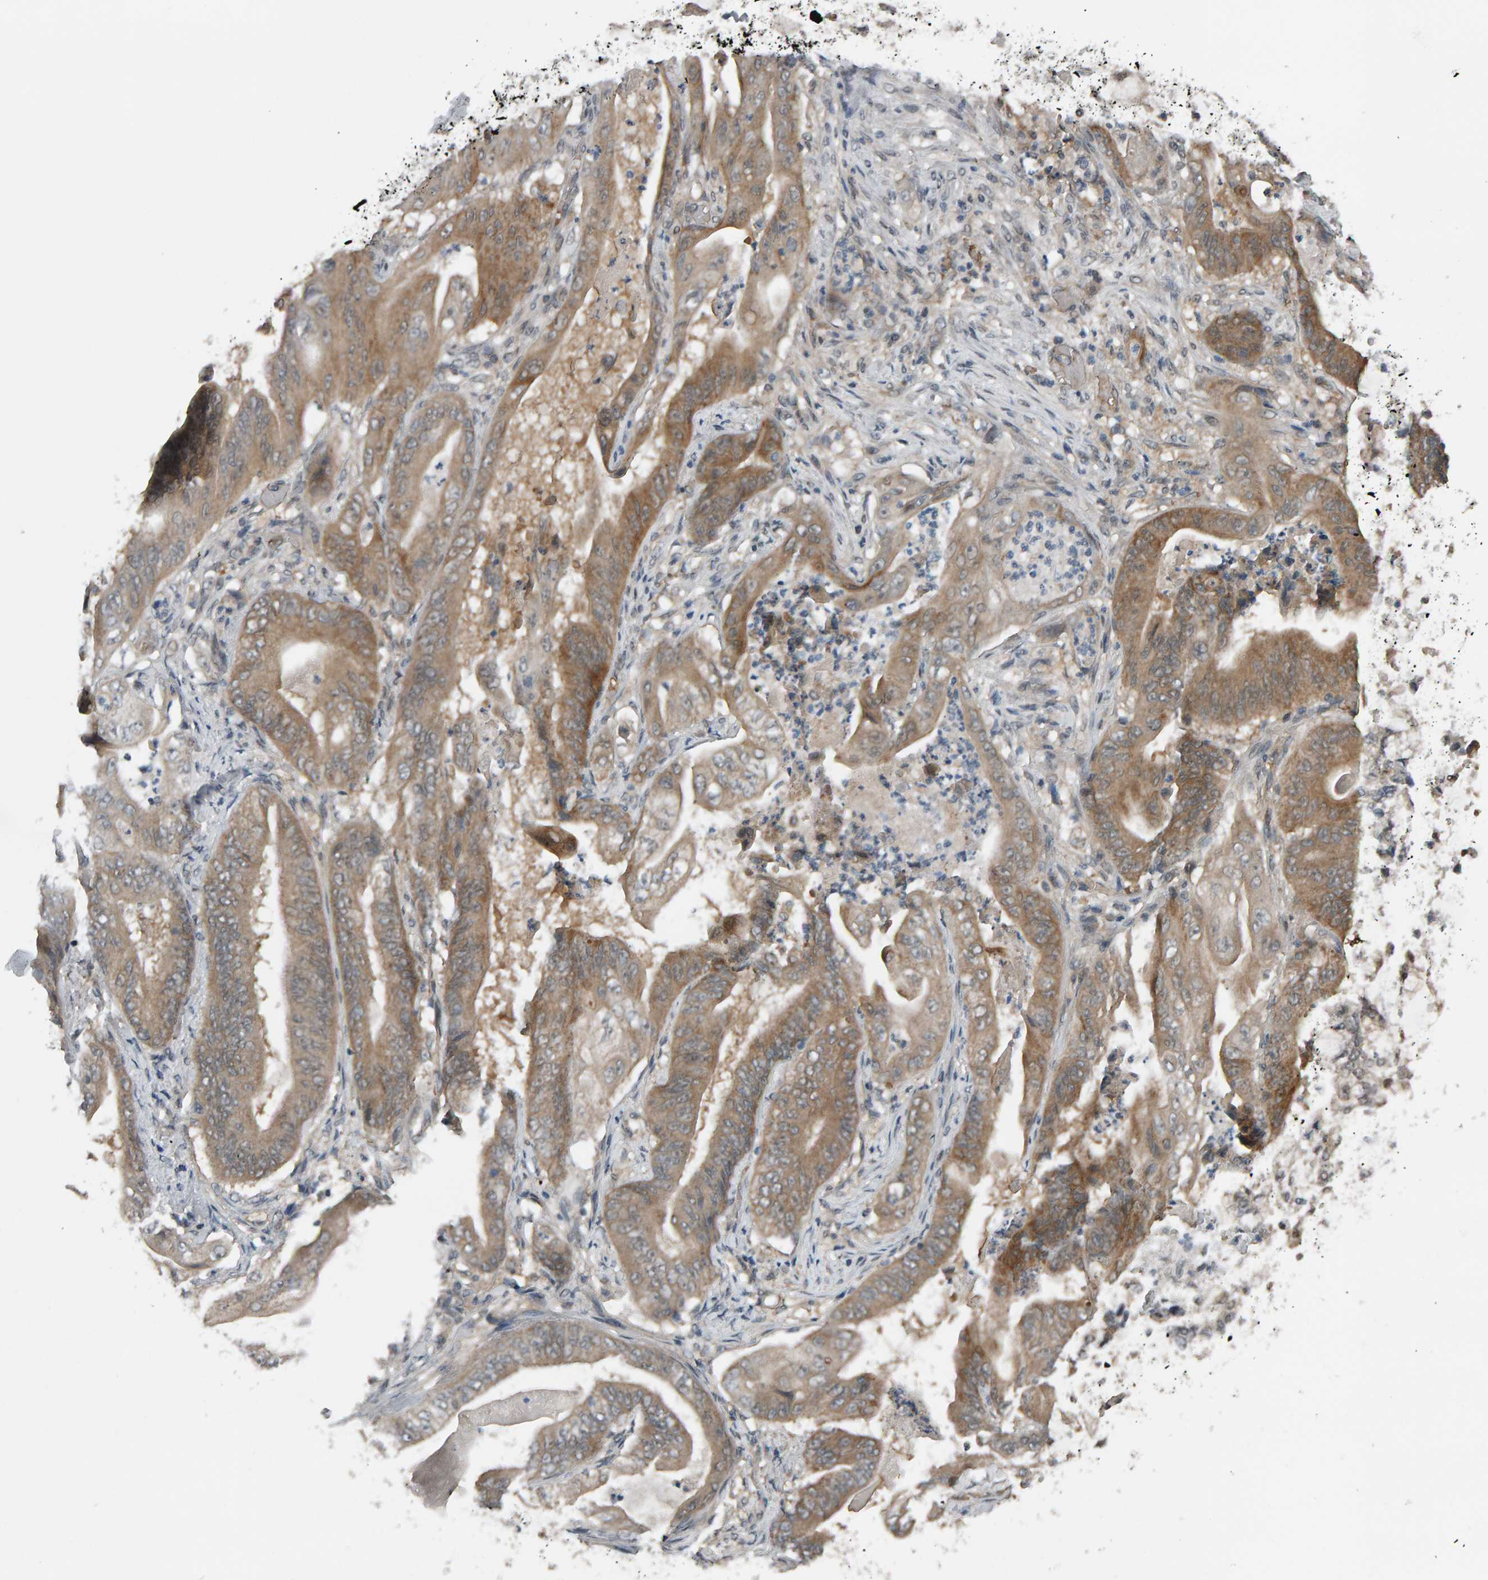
{"staining": {"intensity": "weak", "quantity": ">75%", "location": "cytoplasmic/membranous"}, "tissue": "stomach cancer", "cell_type": "Tumor cells", "image_type": "cancer", "snomed": [{"axis": "morphology", "description": "Normal tissue, NOS"}, {"axis": "morphology", "description": "Adenocarcinoma, NOS"}, {"axis": "topography", "description": "Stomach"}], "caption": "The immunohistochemical stain shows weak cytoplasmic/membranous positivity in tumor cells of stomach adenocarcinoma tissue. The staining is performed using DAB (3,3'-diaminobenzidine) brown chromogen to label protein expression. The nuclei are counter-stained blue using hematoxylin.", "gene": "COASY", "patient": {"sex": "male", "age": 62}}